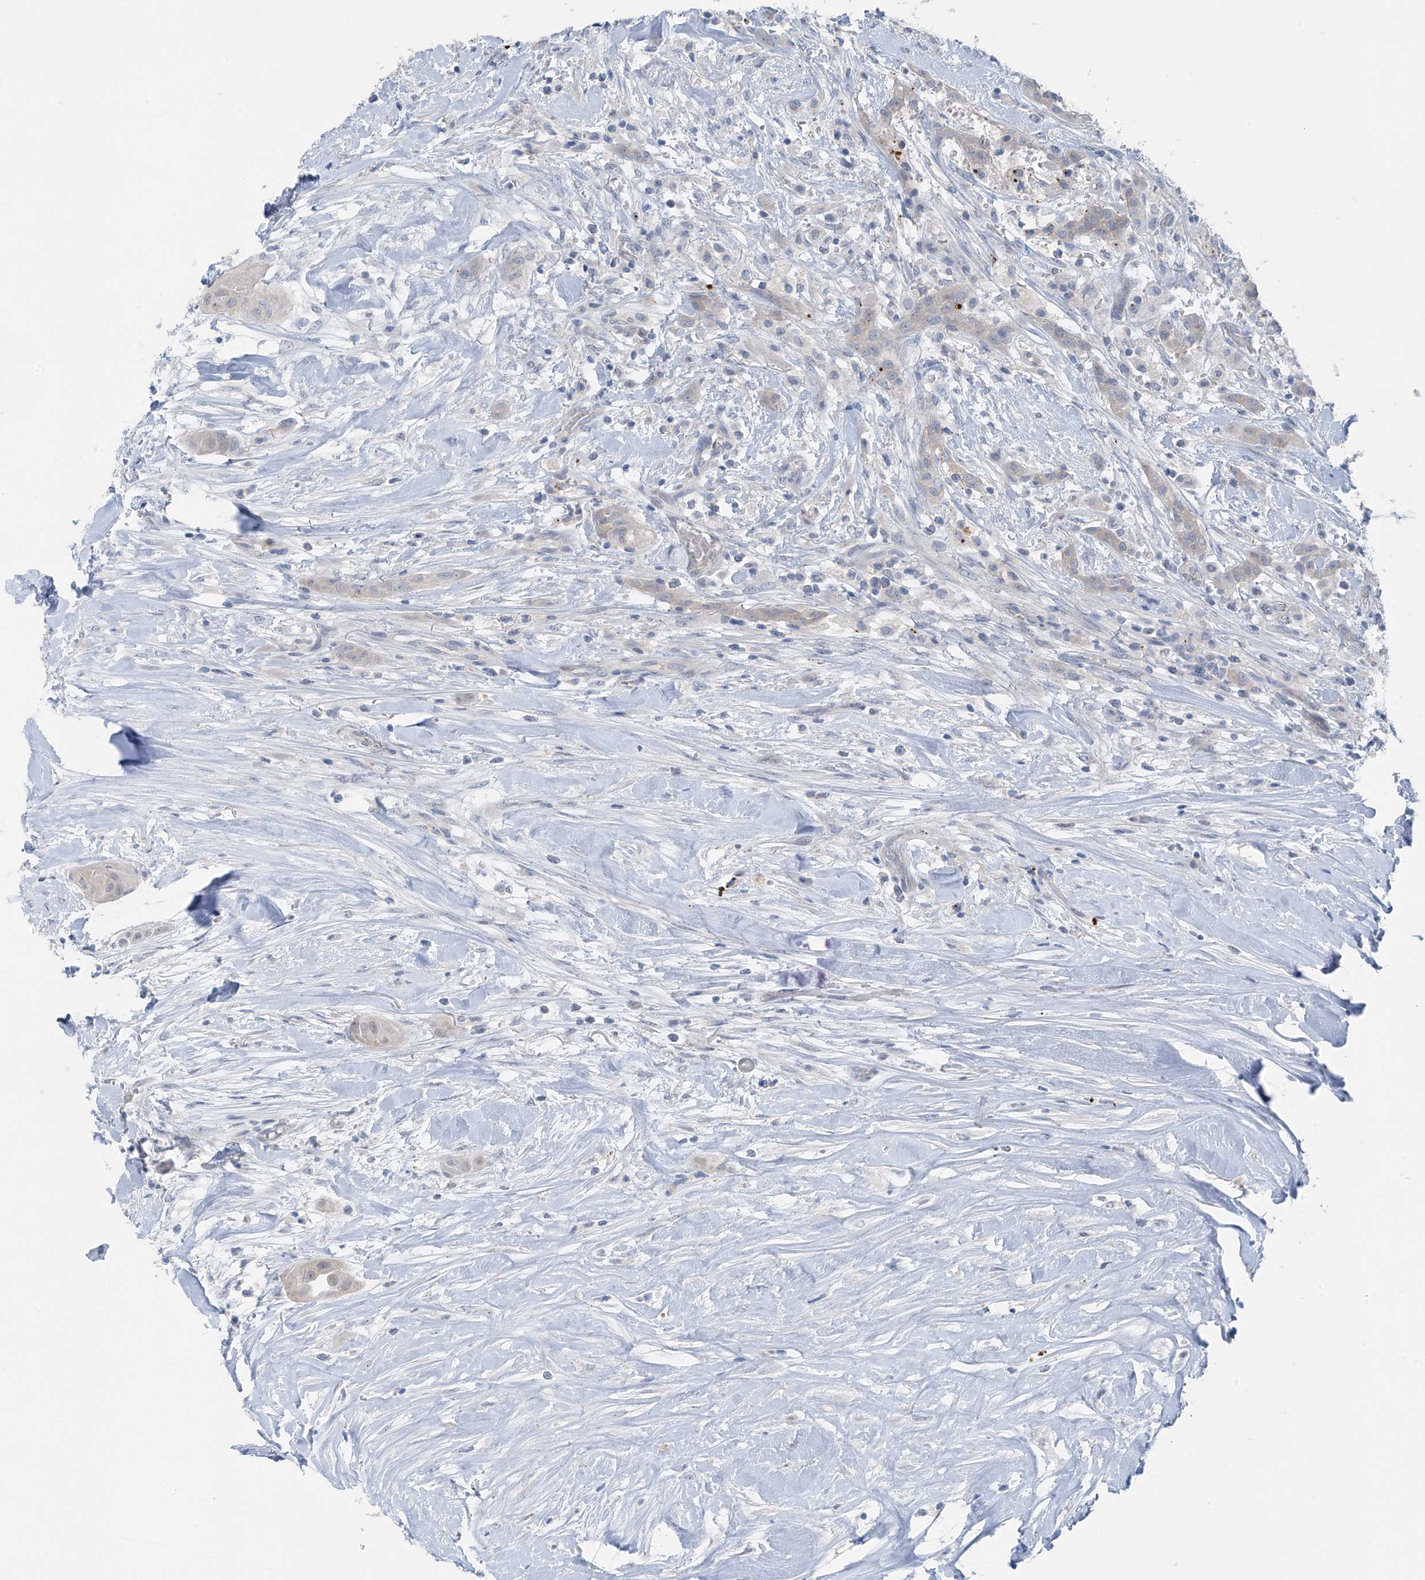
{"staining": {"intensity": "negative", "quantity": "none", "location": "none"}, "tissue": "thyroid cancer", "cell_type": "Tumor cells", "image_type": "cancer", "snomed": [{"axis": "morphology", "description": "Papillary adenocarcinoma, NOS"}, {"axis": "topography", "description": "Thyroid gland"}], "caption": "Tumor cells are negative for brown protein staining in thyroid cancer.", "gene": "ZNF793", "patient": {"sex": "female", "age": 59}}